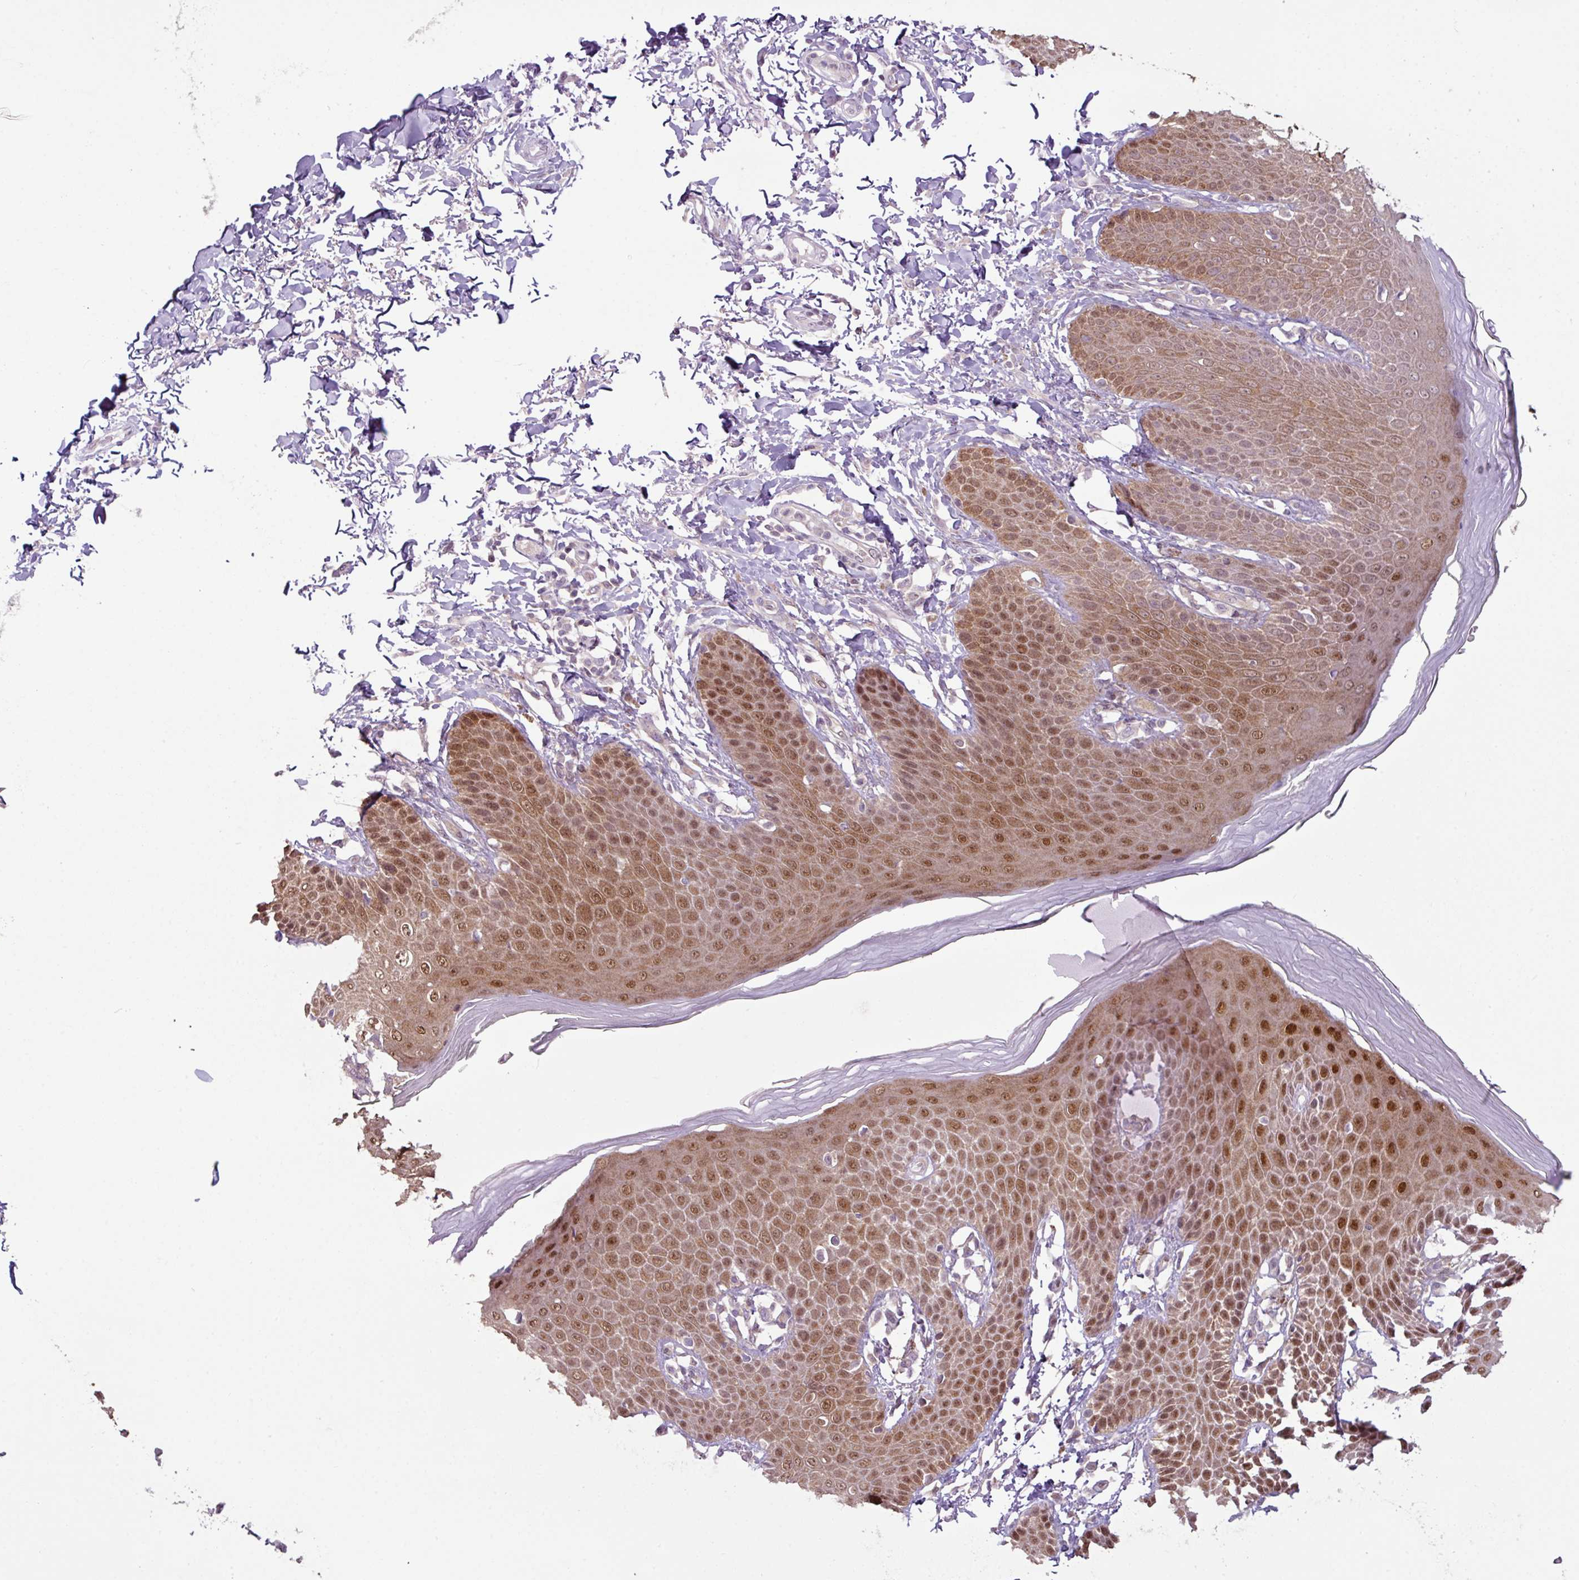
{"staining": {"intensity": "moderate", "quantity": ">75%", "location": "cytoplasmic/membranous,nuclear"}, "tissue": "skin", "cell_type": "Epidermal cells", "image_type": "normal", "snomed": [{"axis": "morphology", "description": "Normal tissue, NOS"}, {"axis": "topography", "description": "Peripheral nerve tissue"}], "caption": "Moderate cytoplasmic/membranous,nuclear staining is present in about >75% of epidermal cells in benign skin.", "gene": "TTLL12", "patient": {"sex": "male", "age": 51}}